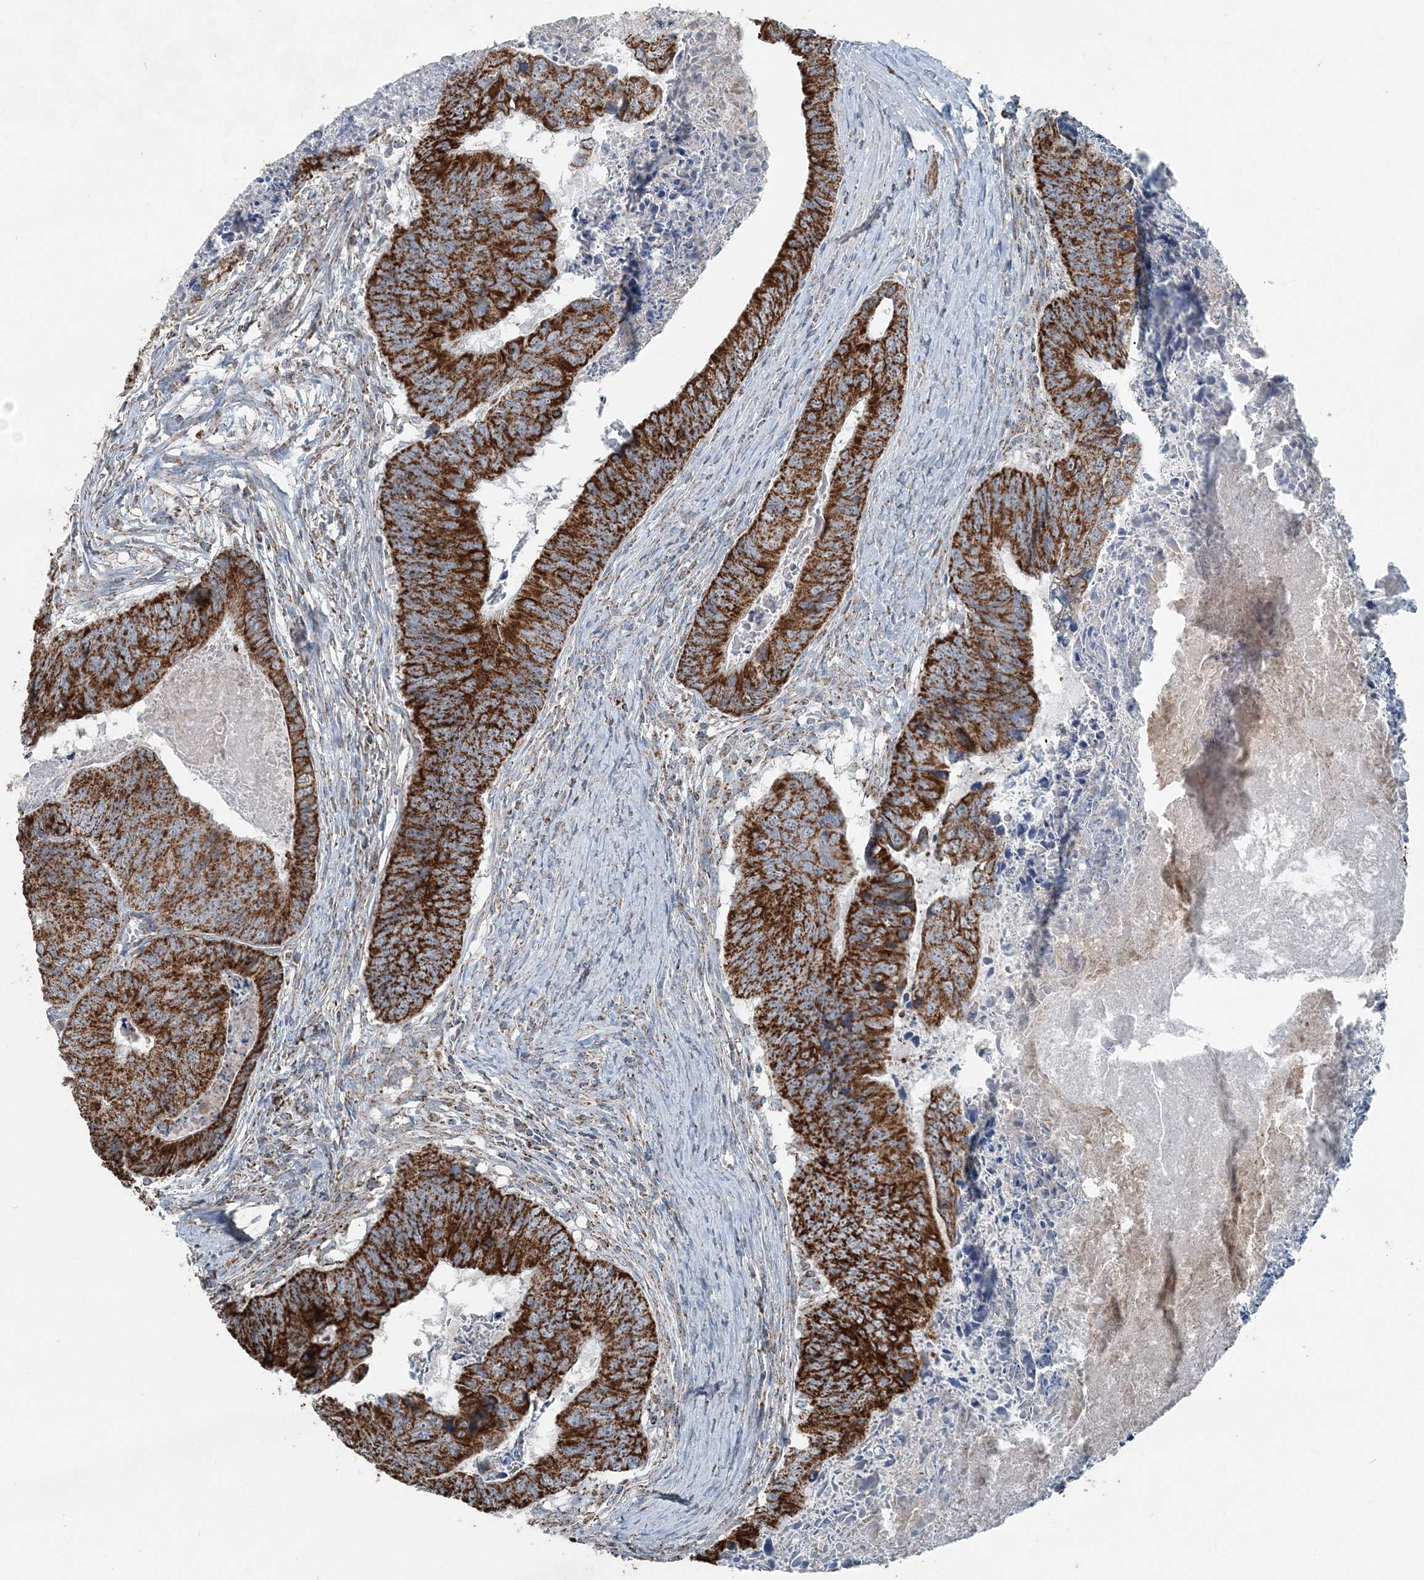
{"staining": {"intensity": "strong", "quantity": ">75%", "location": "cytoplasmic/membranous"}, "tissue": "colorectal cancer", "cell_type": "Tumor cells", "image_type": "cancer", "snomed": [{"axis": "morphology", "description": "Adenocarcinoma, NOS"}, {"axis": "topography", "description": "Colon"}], "caption": "A photomicrograph of human colorectal cancer (adenocarcinoma) stained for a protein demonstrates strong cytoplasmic/membranous brown staining in tumor cells.", "gene": "SUCLG1", "patient": {"sex": "female", "age": 67}}